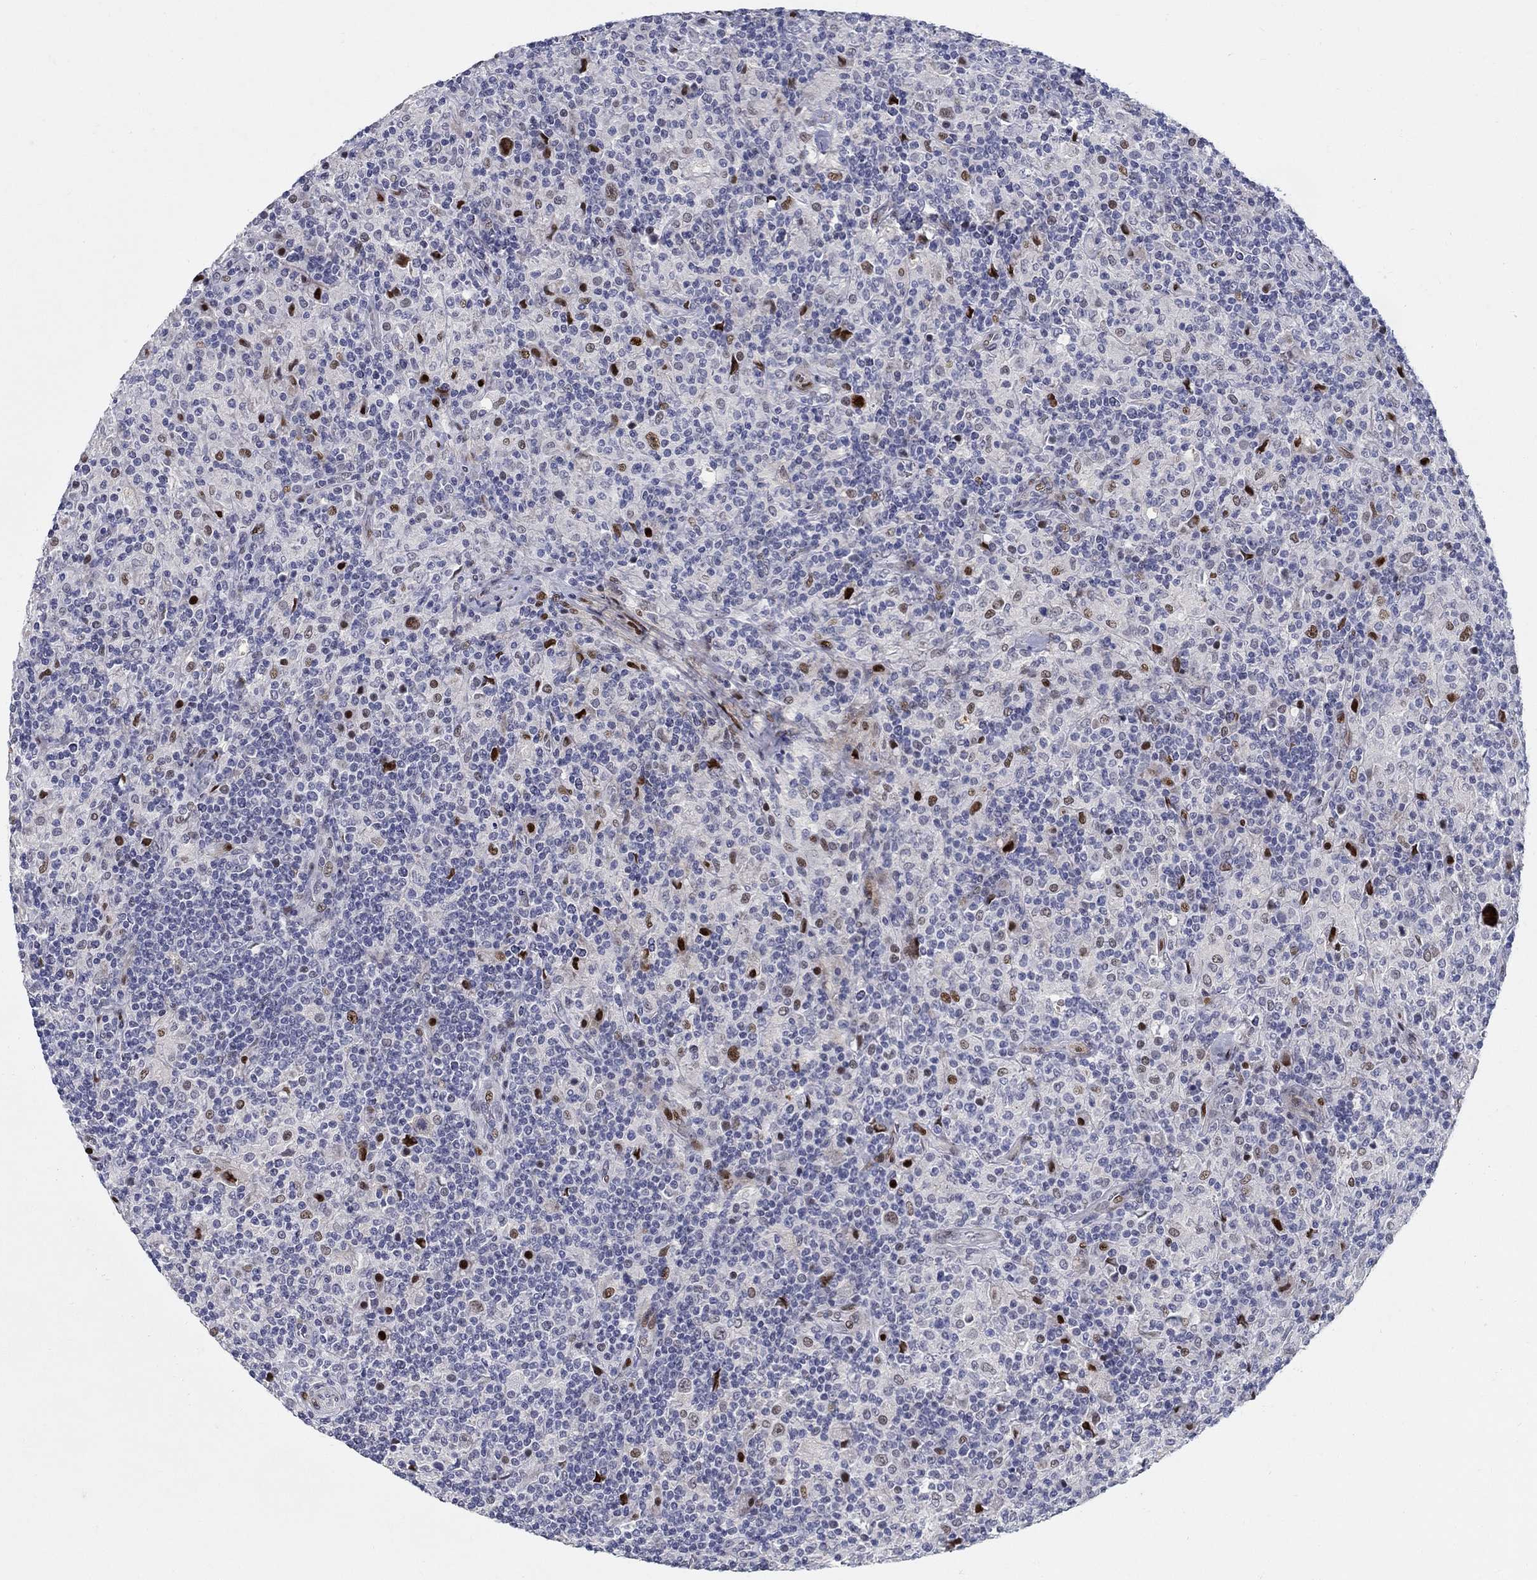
{"staining": {"intensity": "strong", "quantity": "<25%", "location": "nuclear"}, "tissue": "lymphoma", "cell_type": "Tumor cells", "image_type": "cancer", "snomed": [{"axis": "morphology", "description": "Hodgkin's disease, NOS"}, {"axis": "topography", "description": "Lymph node"}], "caption": "Lymphoma stained for a protein (brown) displays strong nuclear positive staining in about <25% of tumor cells.", "gene": "RAPGEF5", "patient": {"sex": "male", "age": 70}}